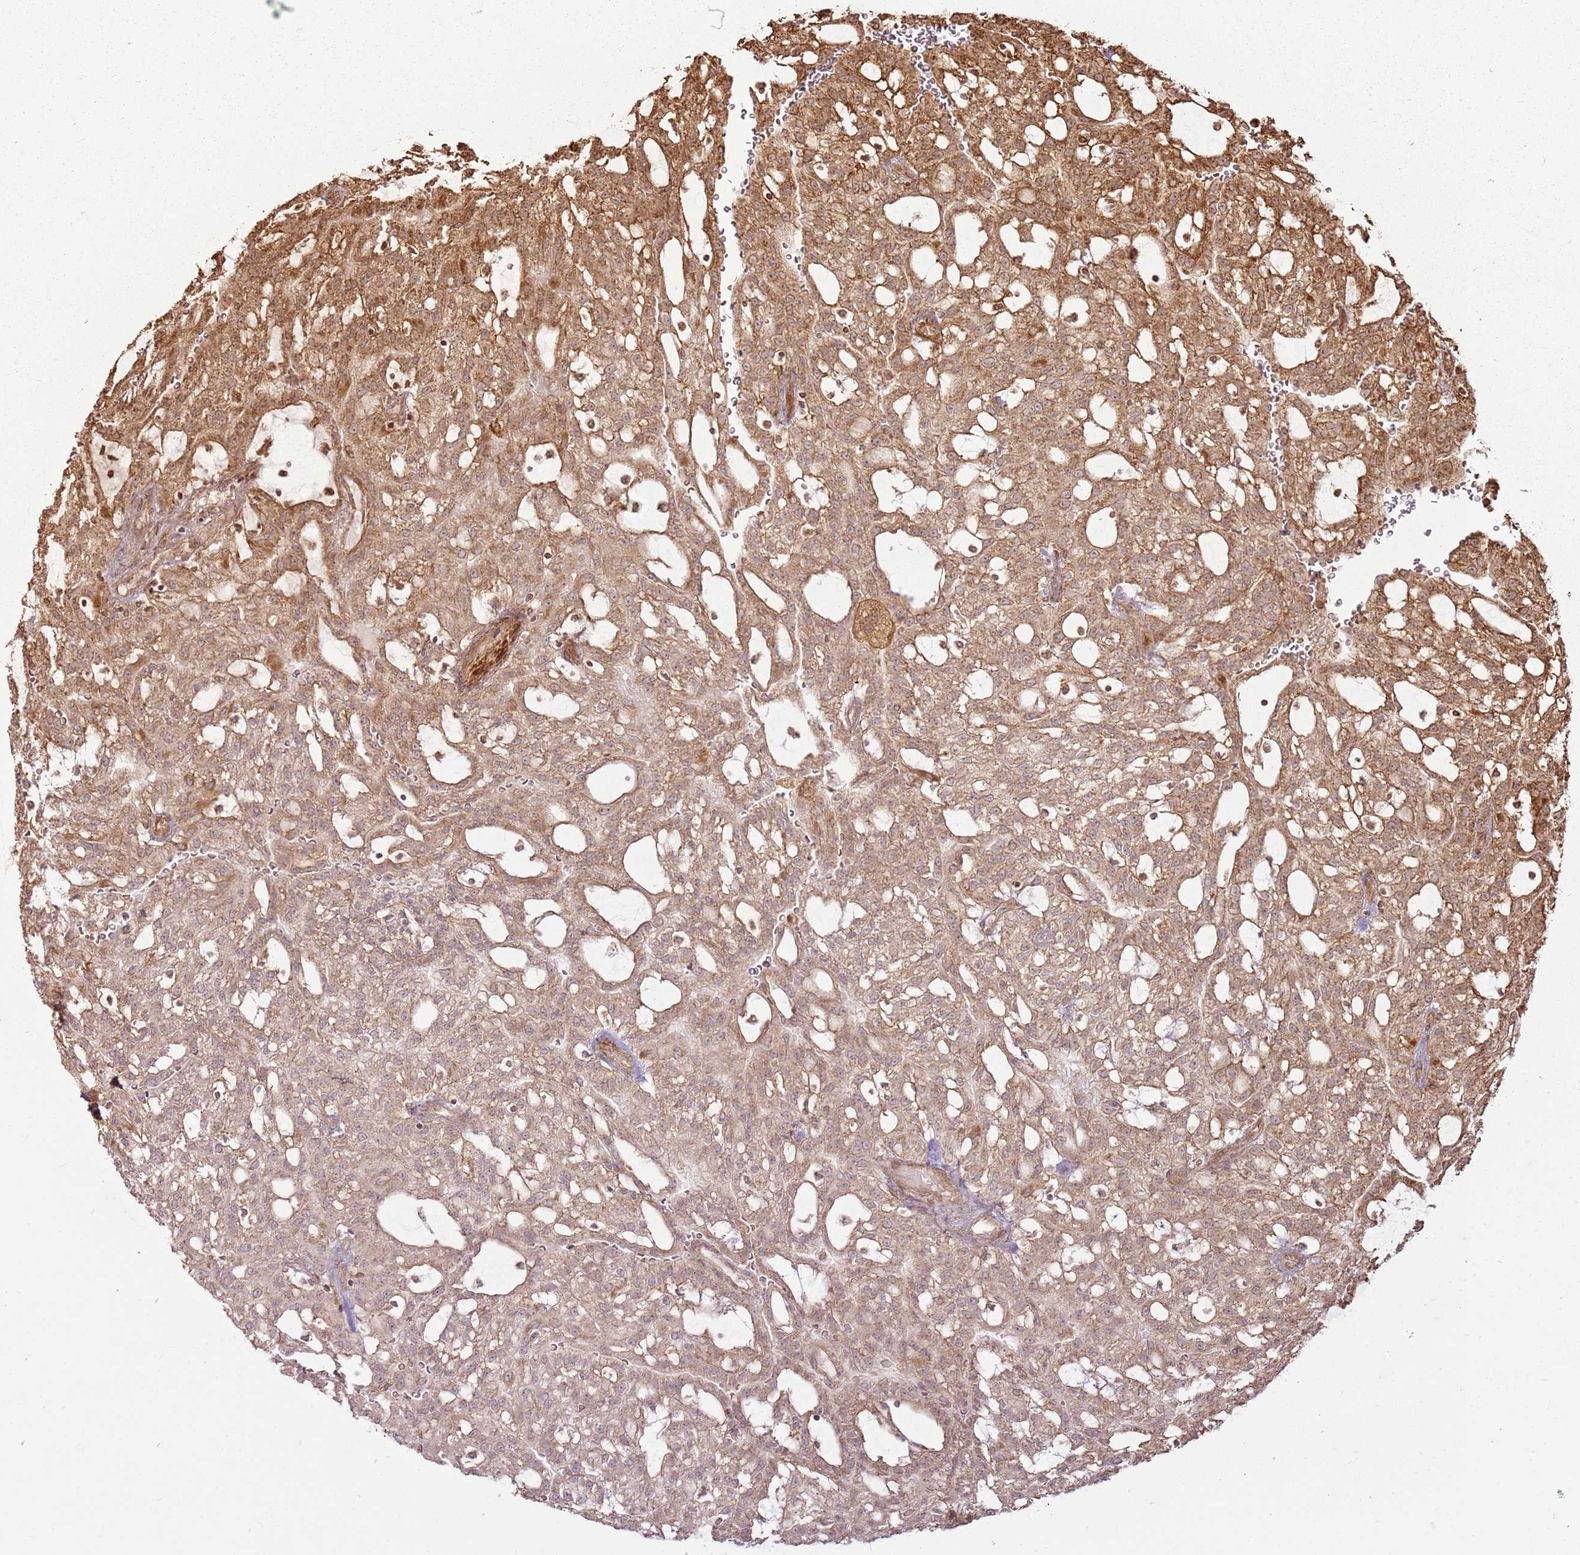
{"staining": {"intensity": "moderate", "quantity": "25%-75%", "location": "cytoplasmic/membranous"}, "tissue": "renal cancer", "cell_type": "Tumor cells", "image_type": "cancer", "snomed": [{"axis": "morphology", "description": "Adenocarcinoma, NOS"}, {"axis": "topography", "description": "Kidney"}], "caption": "Human renal cancer stained for a protein (brown) displays moderate cytoplasmic/membranous positive positivity in about 25%-75% of tumor cells.", "gene": "MRPS6", "patient": {"sex": "male", "age": 63}}